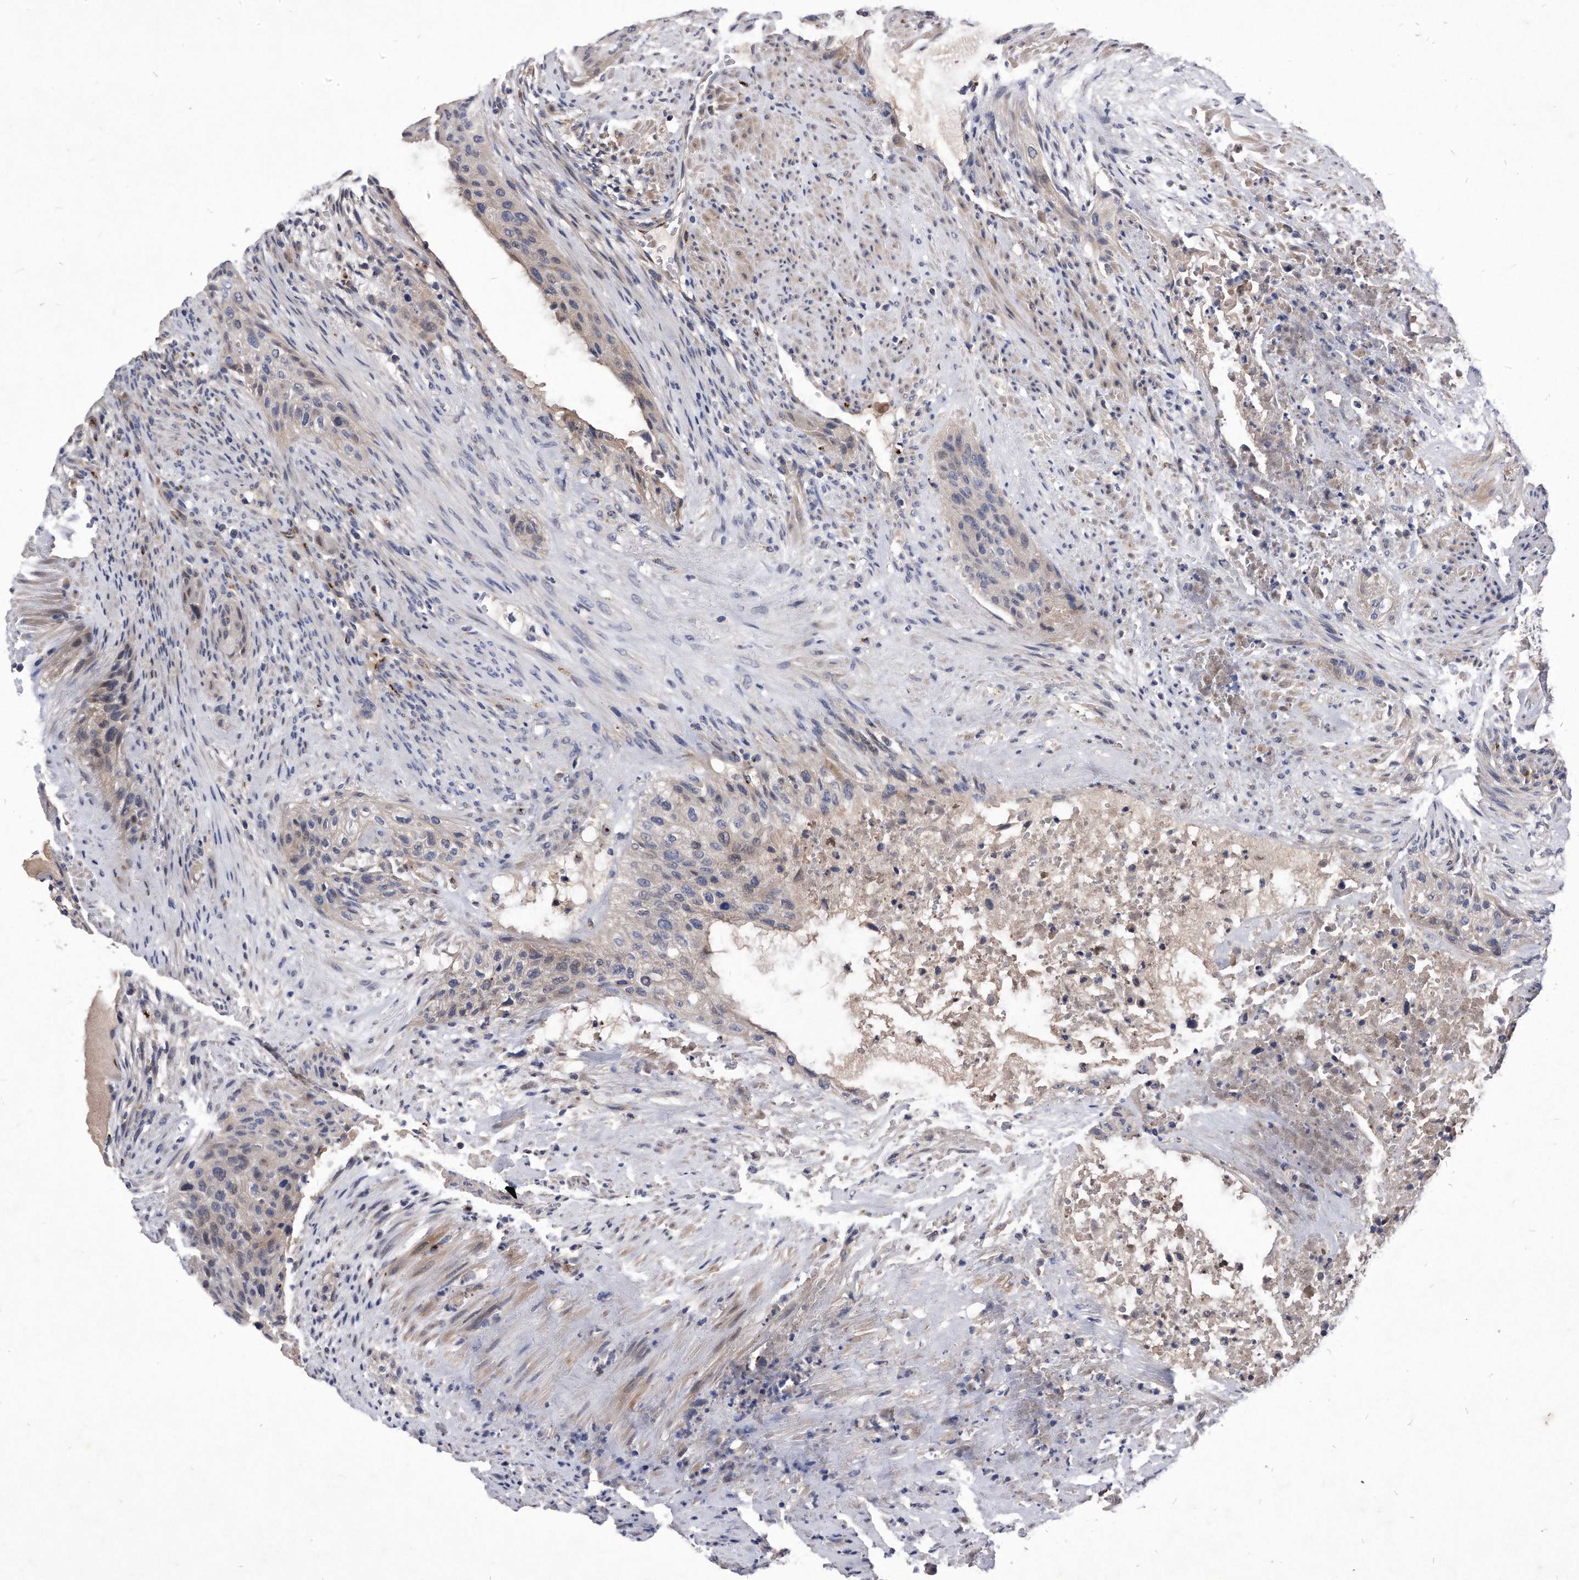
{"staining": {"intensity": "weak", "quantity": "<25%", "location": "cytoplasmic/membranous"}, "tissue": "urothelial cancer", "cell_type": "Tumor cells", "image_type": "cancer", "snomed": [{"axis": "morphology", "description": "Urothelial carcinoma, High grade"}, {"axis": "topography", "description": "Urinary bladder"}], "caption": "This is an IHC image of urothelial cancer. There is no positivity in tumor cells.", "gene": "MGAT4A", "patient": {"sex": "male", "age": 35}}